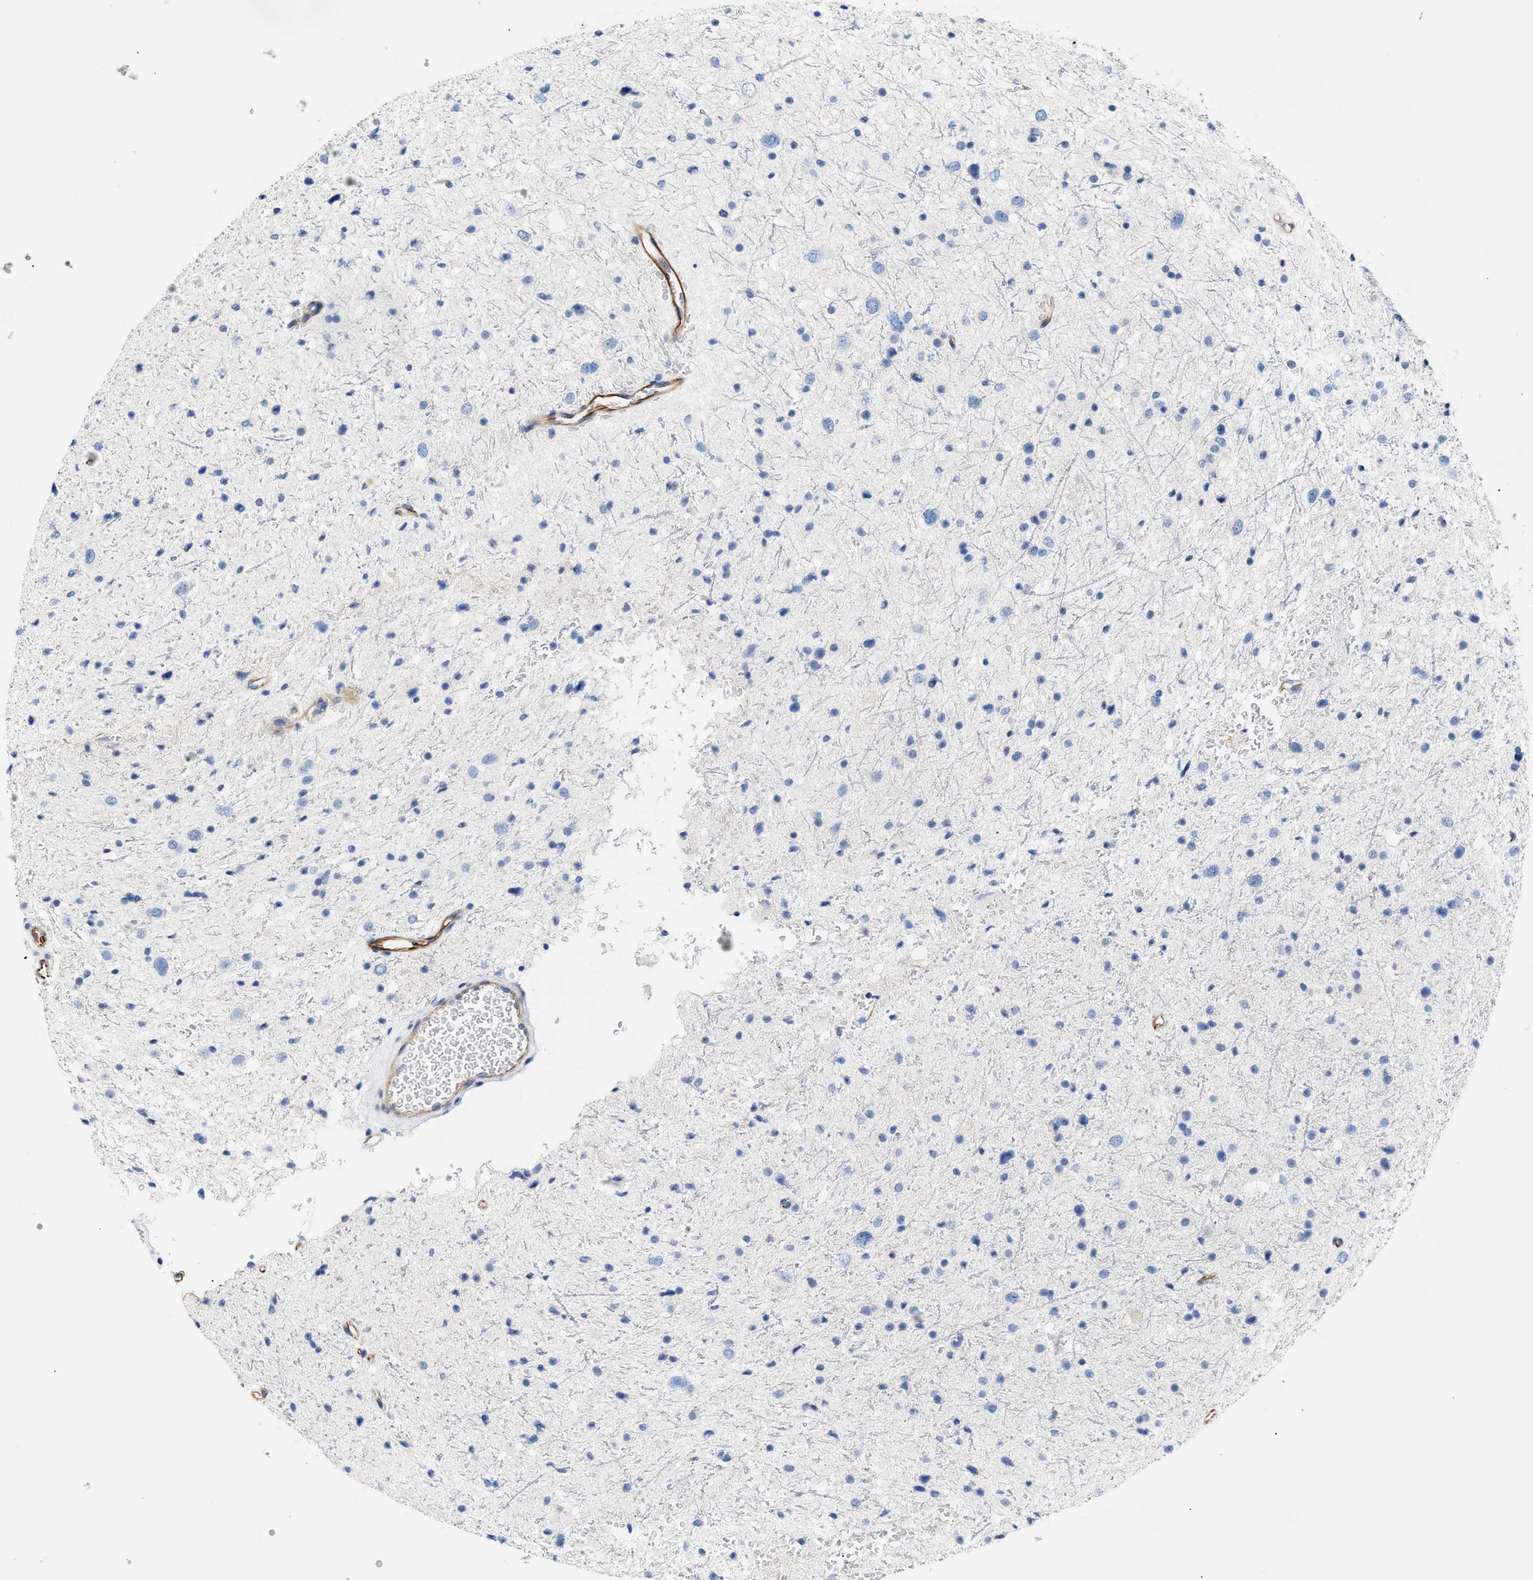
{"staining": {"intensity": "negative", "quantity": "none", "location": "none"}, "tissue": "glioma", "cell_type": "Tumor cells", "image_type": "cancer", "snomed": [{"axis": "morphology", "description": "Glioma, malignant, Low grade"}, {"axis": "topography", "description": "Brain"}], "caption": "This is an immunohistochemistry image of glioma. There is no expression in tumor cells.", "gene": "TFPI", "patient": {"sex": "female", "age": 37}}